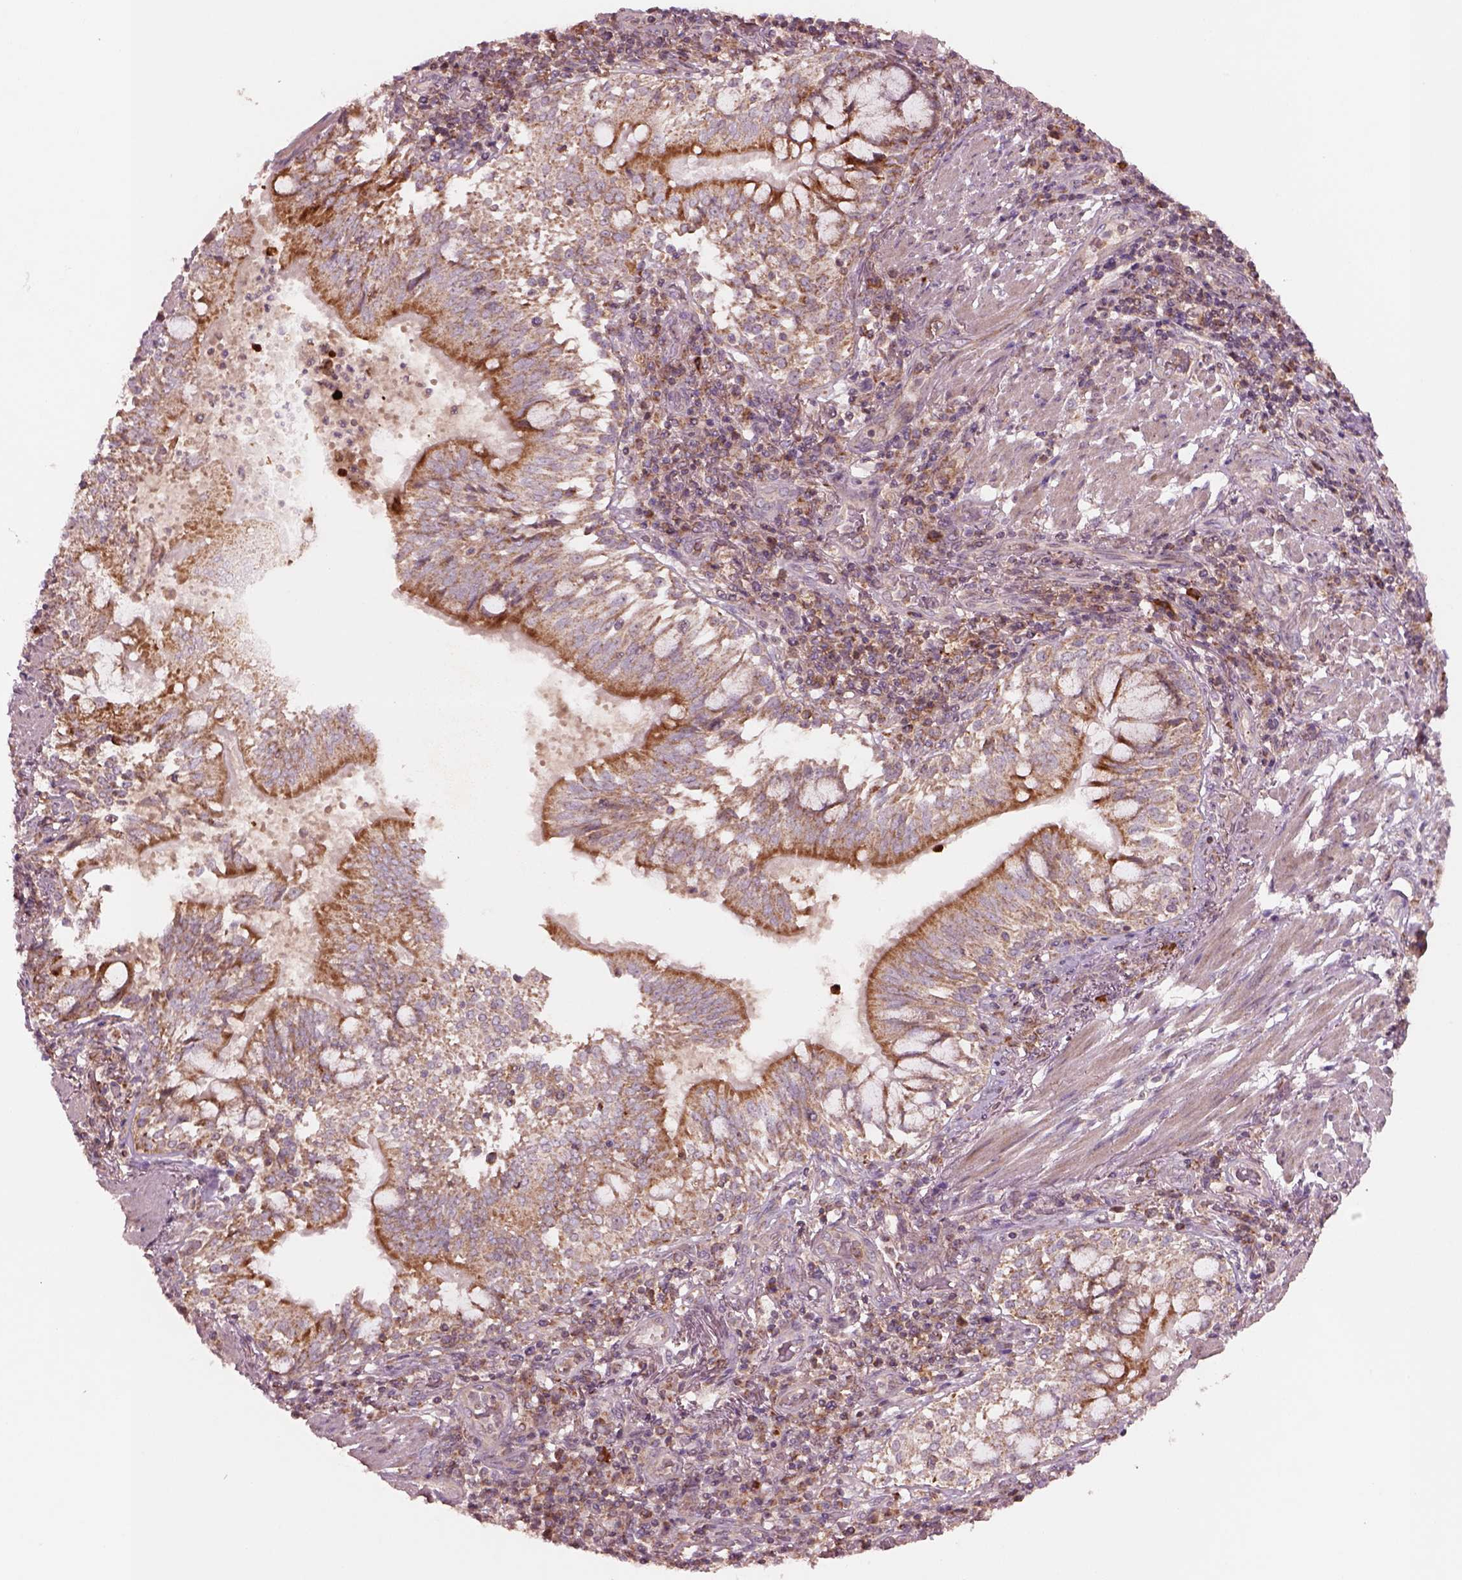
{"staining": {"intensity": "weak", "quantity": ">75%", "location": "cytoplasmic/membranous"}, "tissue": "lung cancer", "cell_type": "Tumor cells", "image_type": "cancer", "snomed": [{"axis": "morphology", "description": "Normal tissue, NOS"}, {"axis": "morphology", "description": "Squamous cell carcinoma, NOS"}, {"axis": "topography", "description": "Bronchus"}, {"axis": "topography", "description": "Lung"}], "caption": "High-magnification brightfield microscopy of lung cancer (squamous cell carcinoma) stained with DAB (3,3'-diaminobenzidine) (brown) and counterstained with hematoxylin (blue). tumor cells exhibit weak cytoplasmic/membranous positivity is present in about>75% of cells.", "gene": "SLC25A5", "patient": {"sex": "male", "age": 64}}